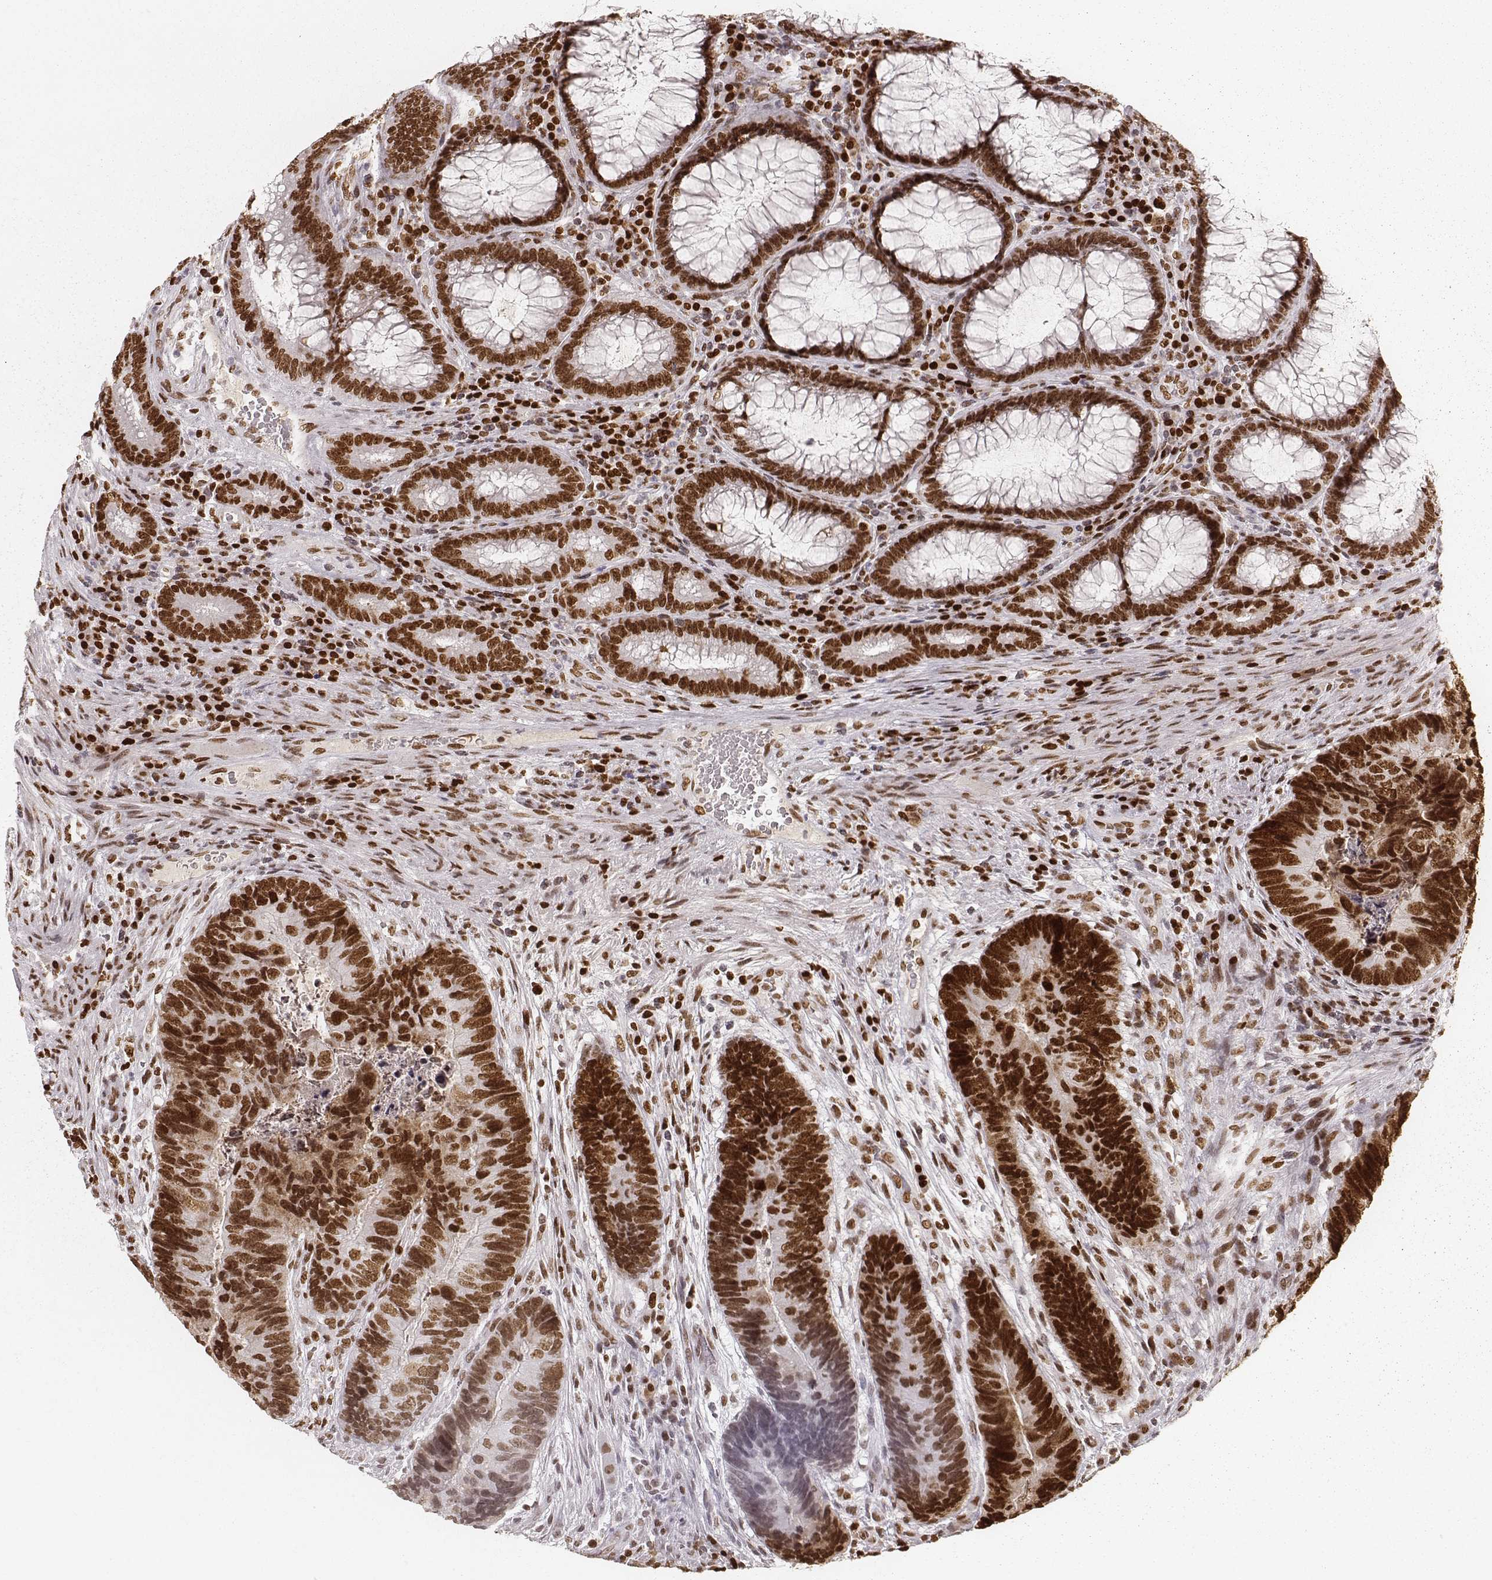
{"staining": {"intensity": "strong", "quantity": ">75%", "location": "nuclear"}, "tissue": "colorectal cancer", "cell_type": "Tumor cells", "image_type": "cancer", "snomed": [{"axis": "morphology", "description": "Adenocarcinoma, NOS"}, {"axis": "topography", "description": "Colon"}], "caption": "Strong nuclear positivity for a protein is identified in approximately >75% of tumor cells of colorectal cancer using immunohistochemistry.", "gene": "PARP1", "patient": {"sex": "female", "age": 67}}